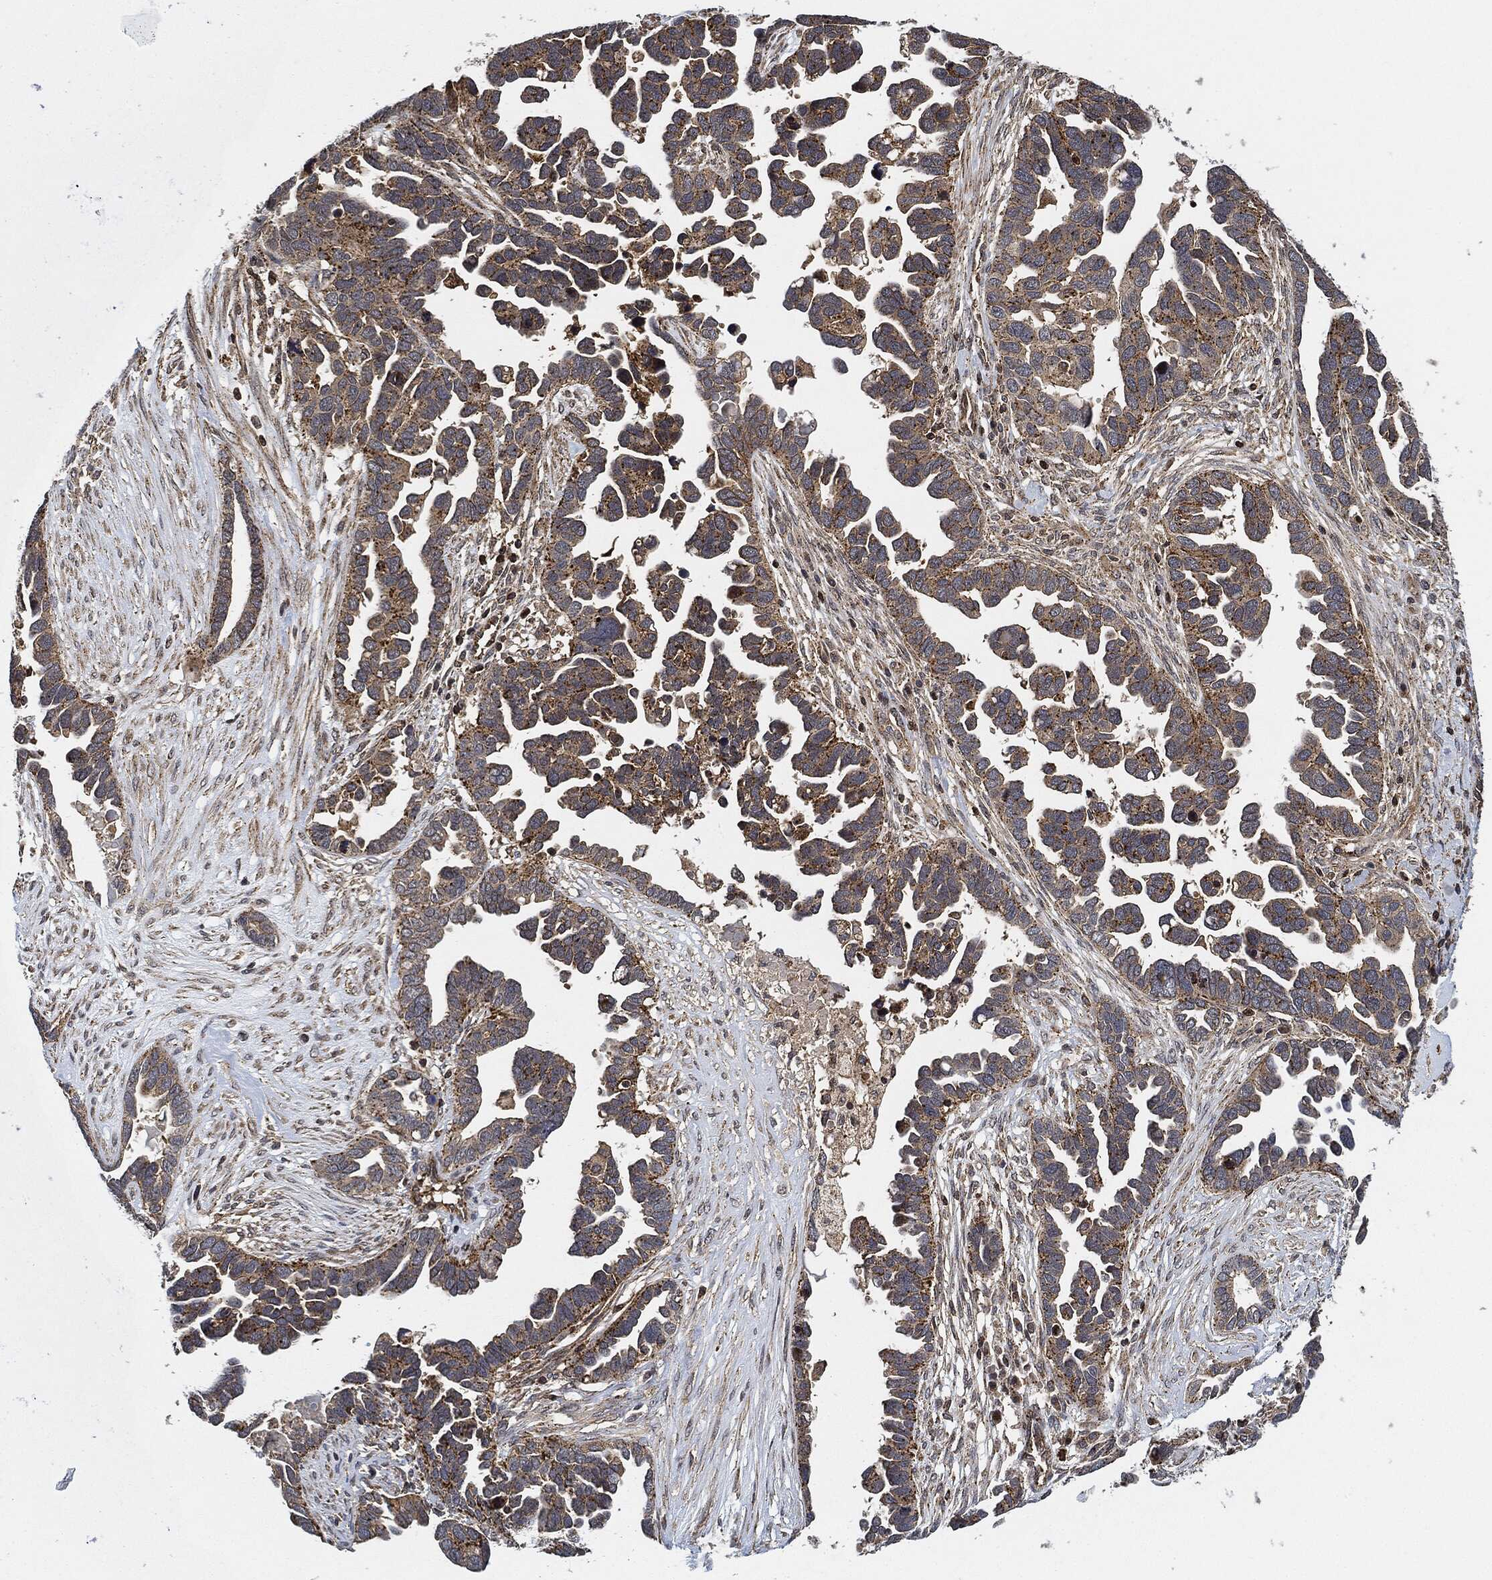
{"staining": {"intensity": "strong", "quantity": "25%-75%", "location": "cytoplasmic/membranous"}, "tissue": "ovarian cancer", "cell_type": "Tumor cells", "image_type": "cancer", "snomed": [{"axis": "morphology", "description": "Cystadenocarcinoma, serous, NOS"}, {"axis": "topography", "description": "Ovary"}], "caption": "A micrograph of ovarian cancer (serous cystadenocarcinoma) stained for a protein exhibits strong cytoplasmic/membranous brown staining in tumor cells.", "gene": "MAP3K3", "patient": {"sex": "female", "age": 54}}